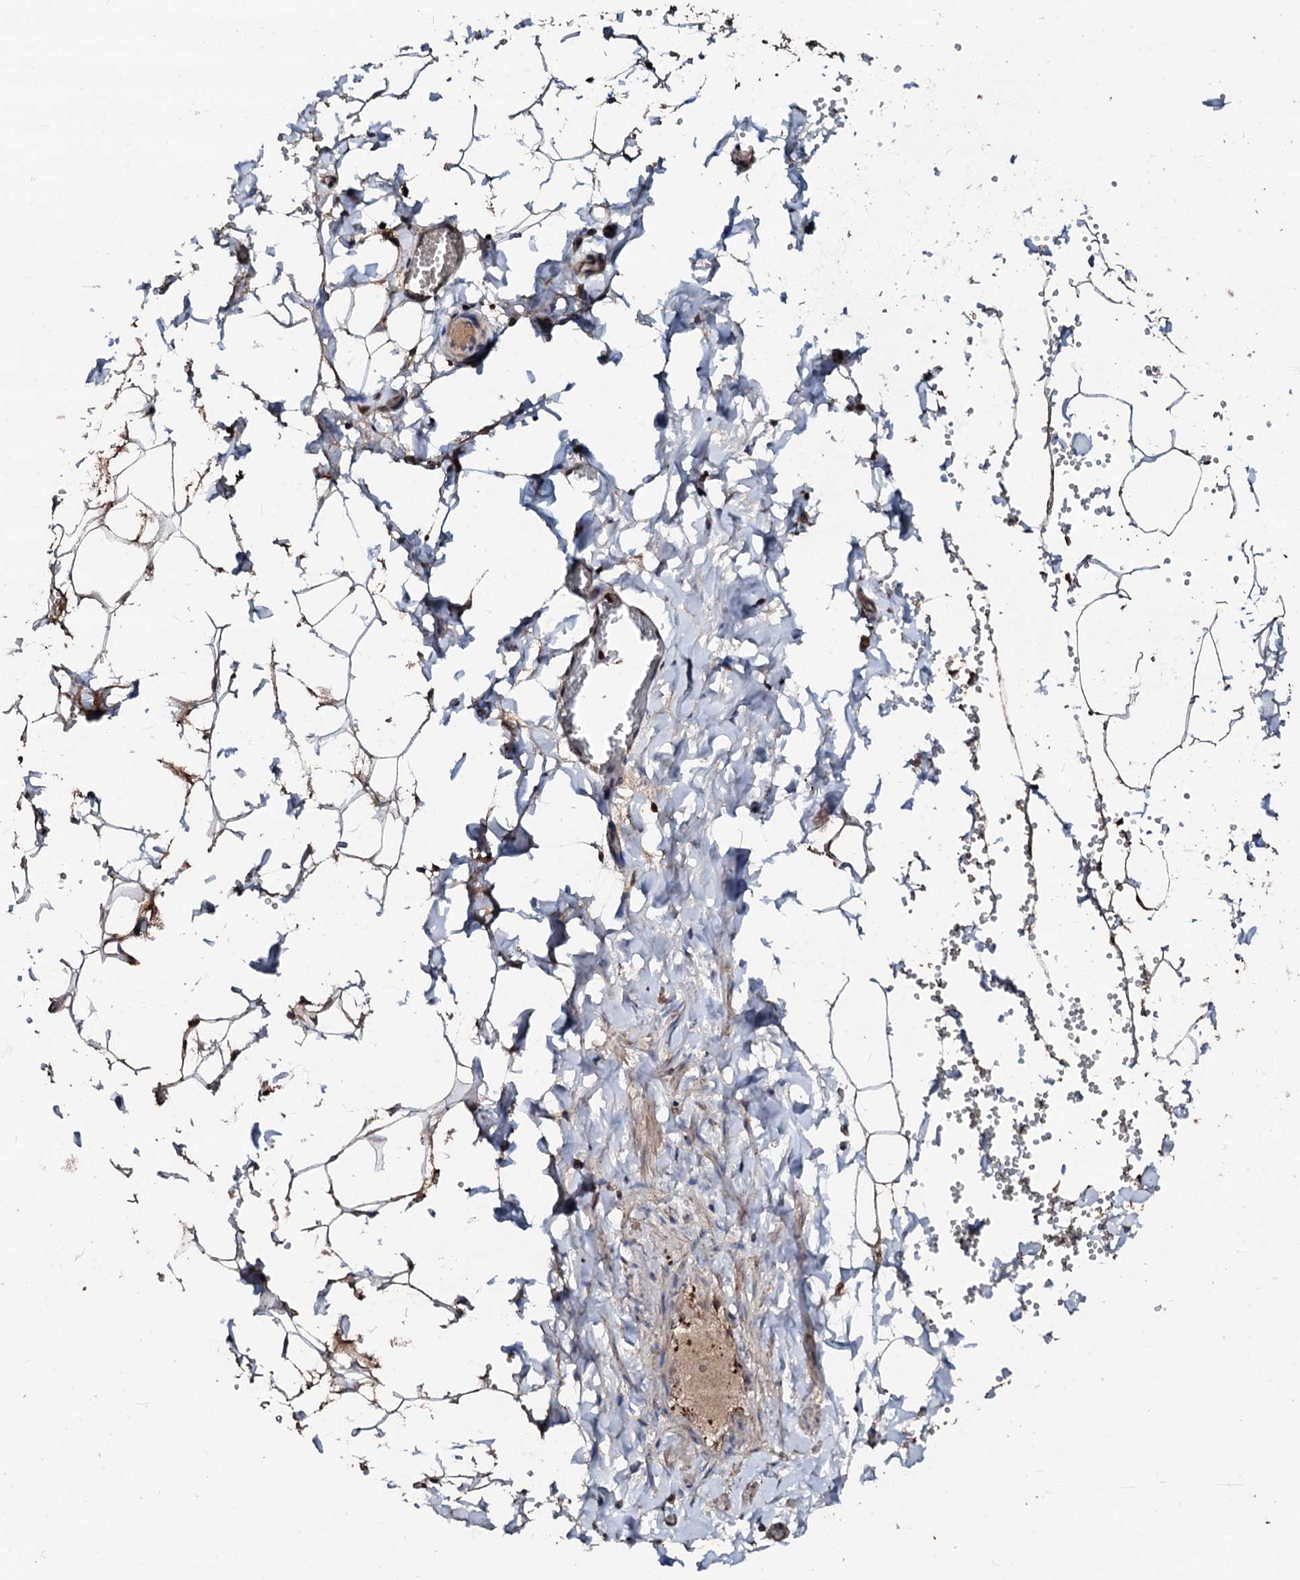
{"staining": {"intensity": "moderate", "quantity": ">75%", "location": "cytoplasmic/membranous"}, "tissue": "adipose tissue", "cell_type": "Adipocytes", "image_type": "normal", "snomed": [{"axis": "morphology", "description": "Normal tissue, NOS"}, {"axis": "topography", "description": "Gallbladder"}, {"axis": "topography", "description": "Peripheral nerve tissue"}], "caption": "High-power microscopy captured an IHC histopathology image of normal adipose tissue, revealing moderate cytoplasmic/membranous positivity in about >75% of adipocytes.", "gene": "SDHAF2", "patient": {"sex": "male", "age": 38}}